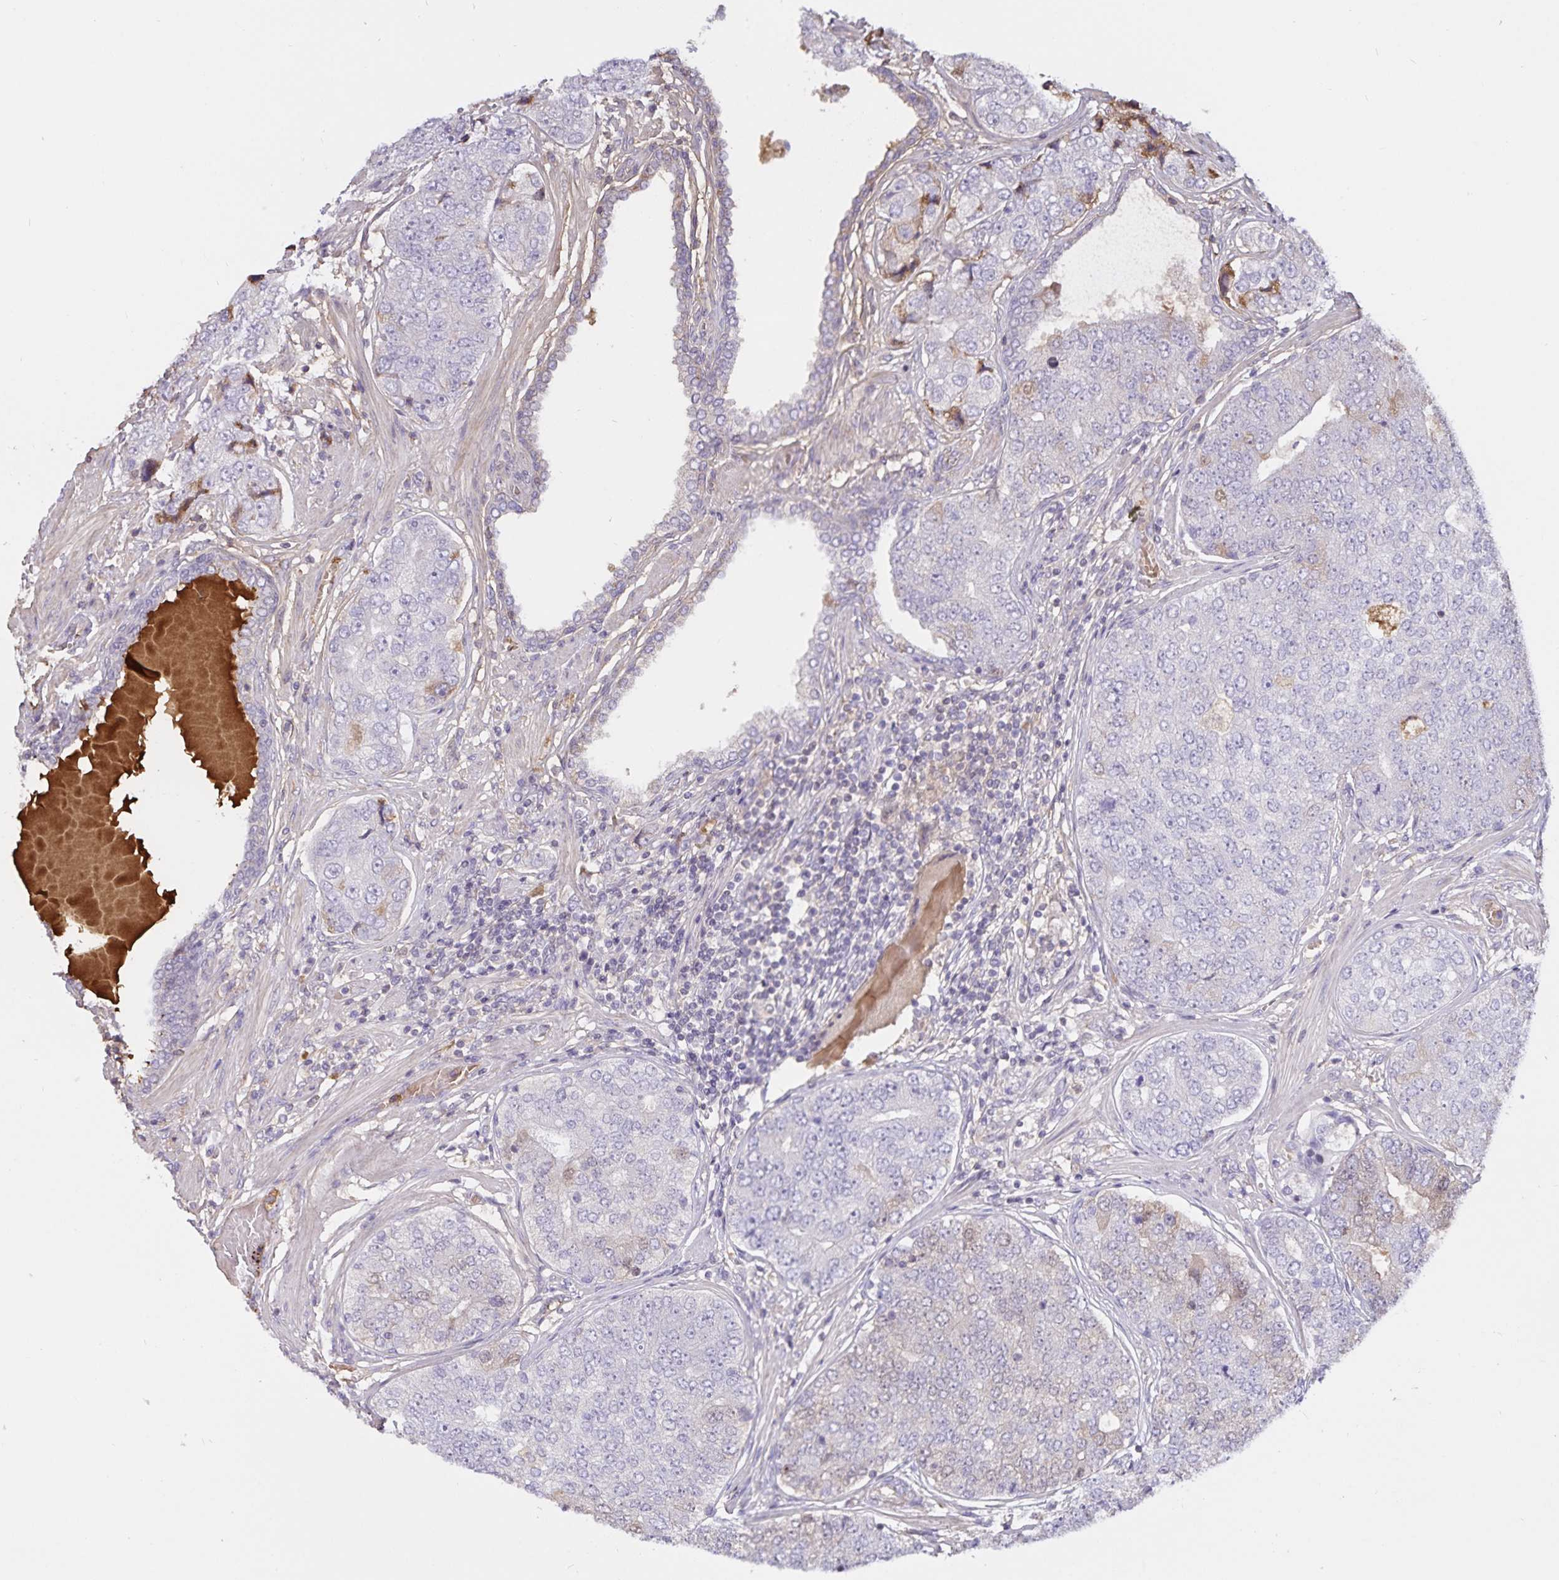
{"staining": {"intensity": "negative", "quantity": "none", "location": "none"}, "tissue": "prostate cancer", "cell_type": "Tumor cells", "image_type": "cancer", "snomed": [{"axis": "morphology", "description": "Adenocarcinoma, High grade"}, {"axis": "topography", "description": "Prostate"}], "caption": "High power microscopy image of an immunohistochemistry (IHC) micrograph of prostate cancer, revealing no significant expression in tumor cells.", "gene": "FGG", "patient": {"sex": "male", "age": 60}}